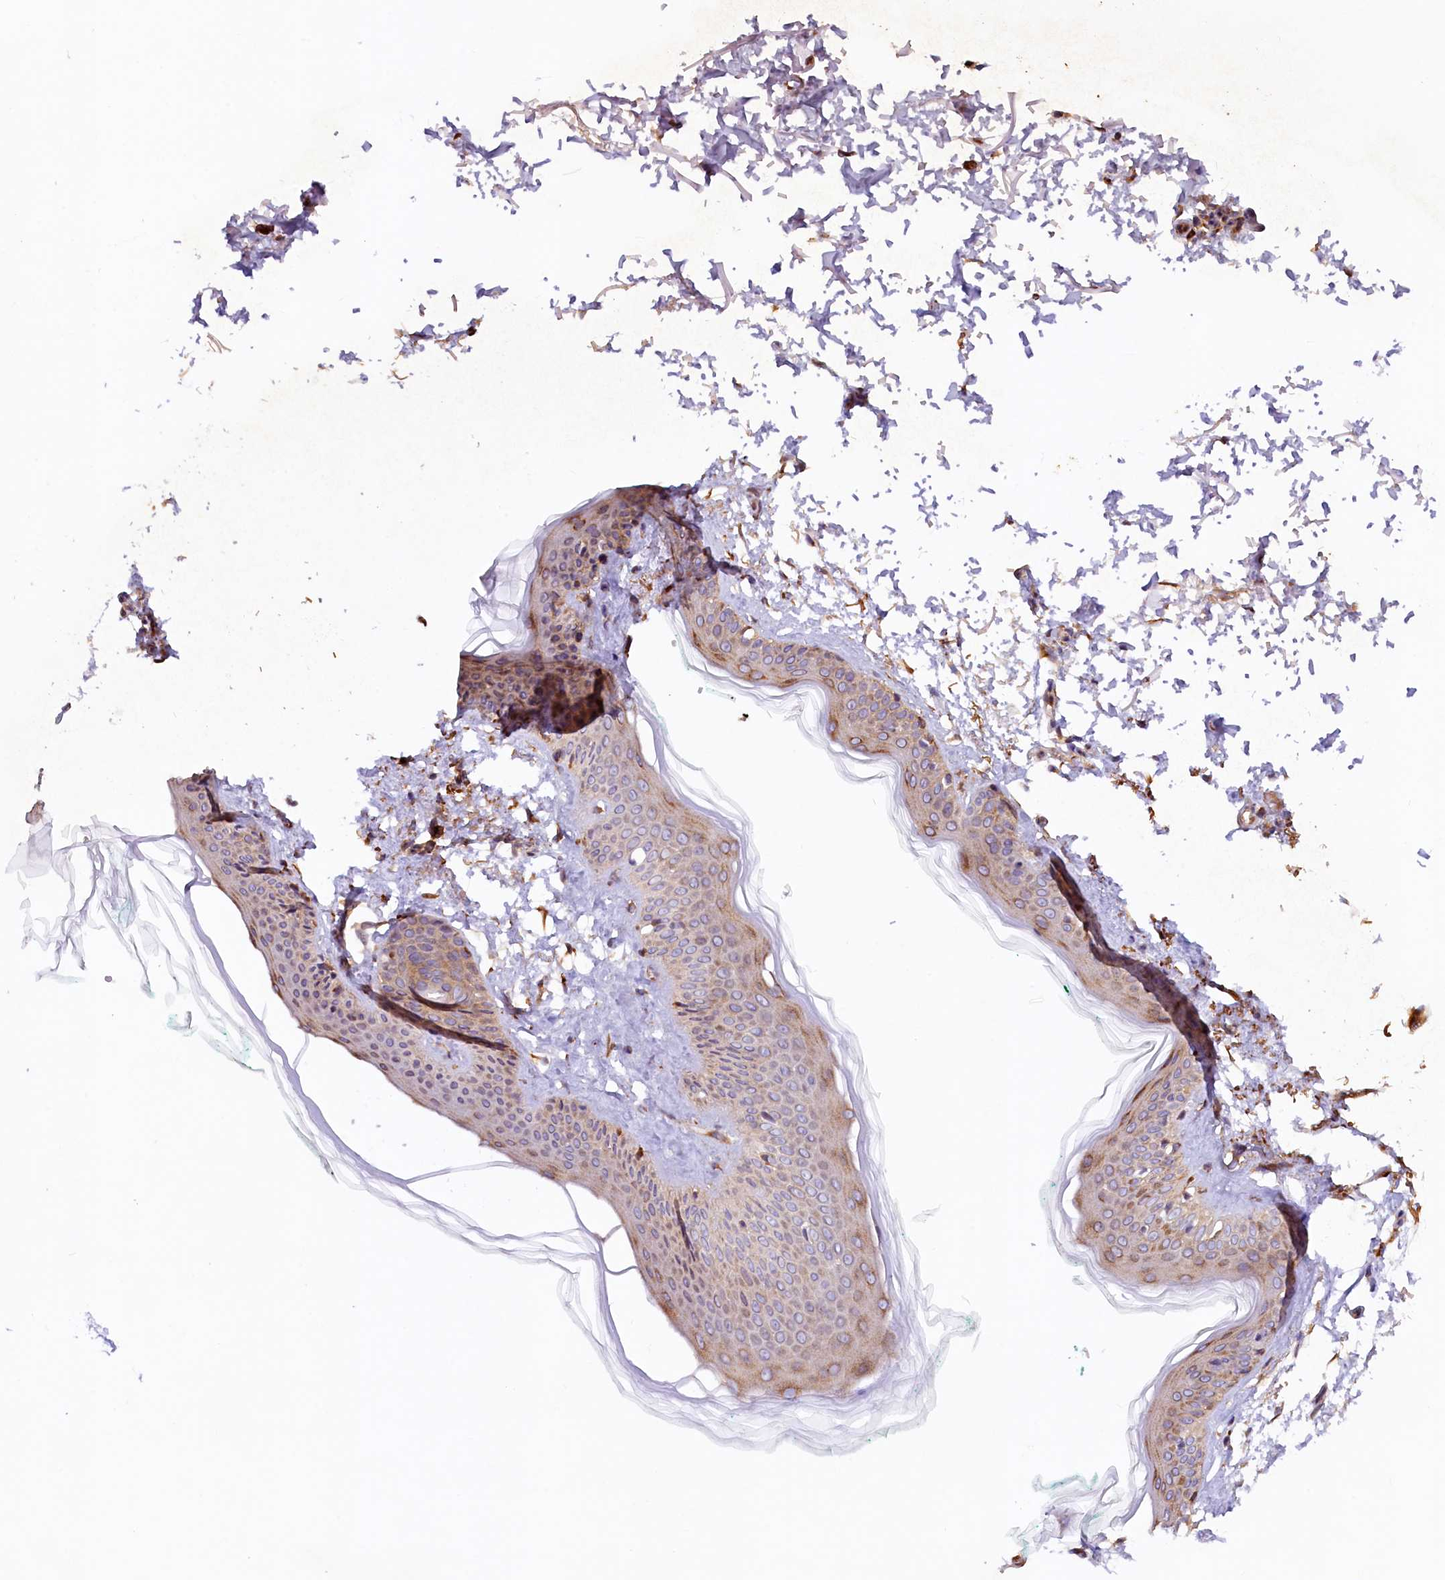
{"staining": {"intensity": "moderate", "quantity": "25%-75%", "location": "cytoplasmic/membranous"}, "tissue": "skin", "cell_type": "Fibroblasts", "image_type": "normal", "snomed": [{"axis": "morphology", "description": "Normal tissue, NOS"}, {"axis": "topography", "description": "Skin"}], "caption": "A medium amount of moderate cytoplasmic/membranous staining is seen in about 25%-75% of fibroblasts in normal skin. The protein of interest is shown in brown color, while the nuclei are stained blue.", "gene": "SSC5D", "patient": {"sex": "male", "age": 66}}